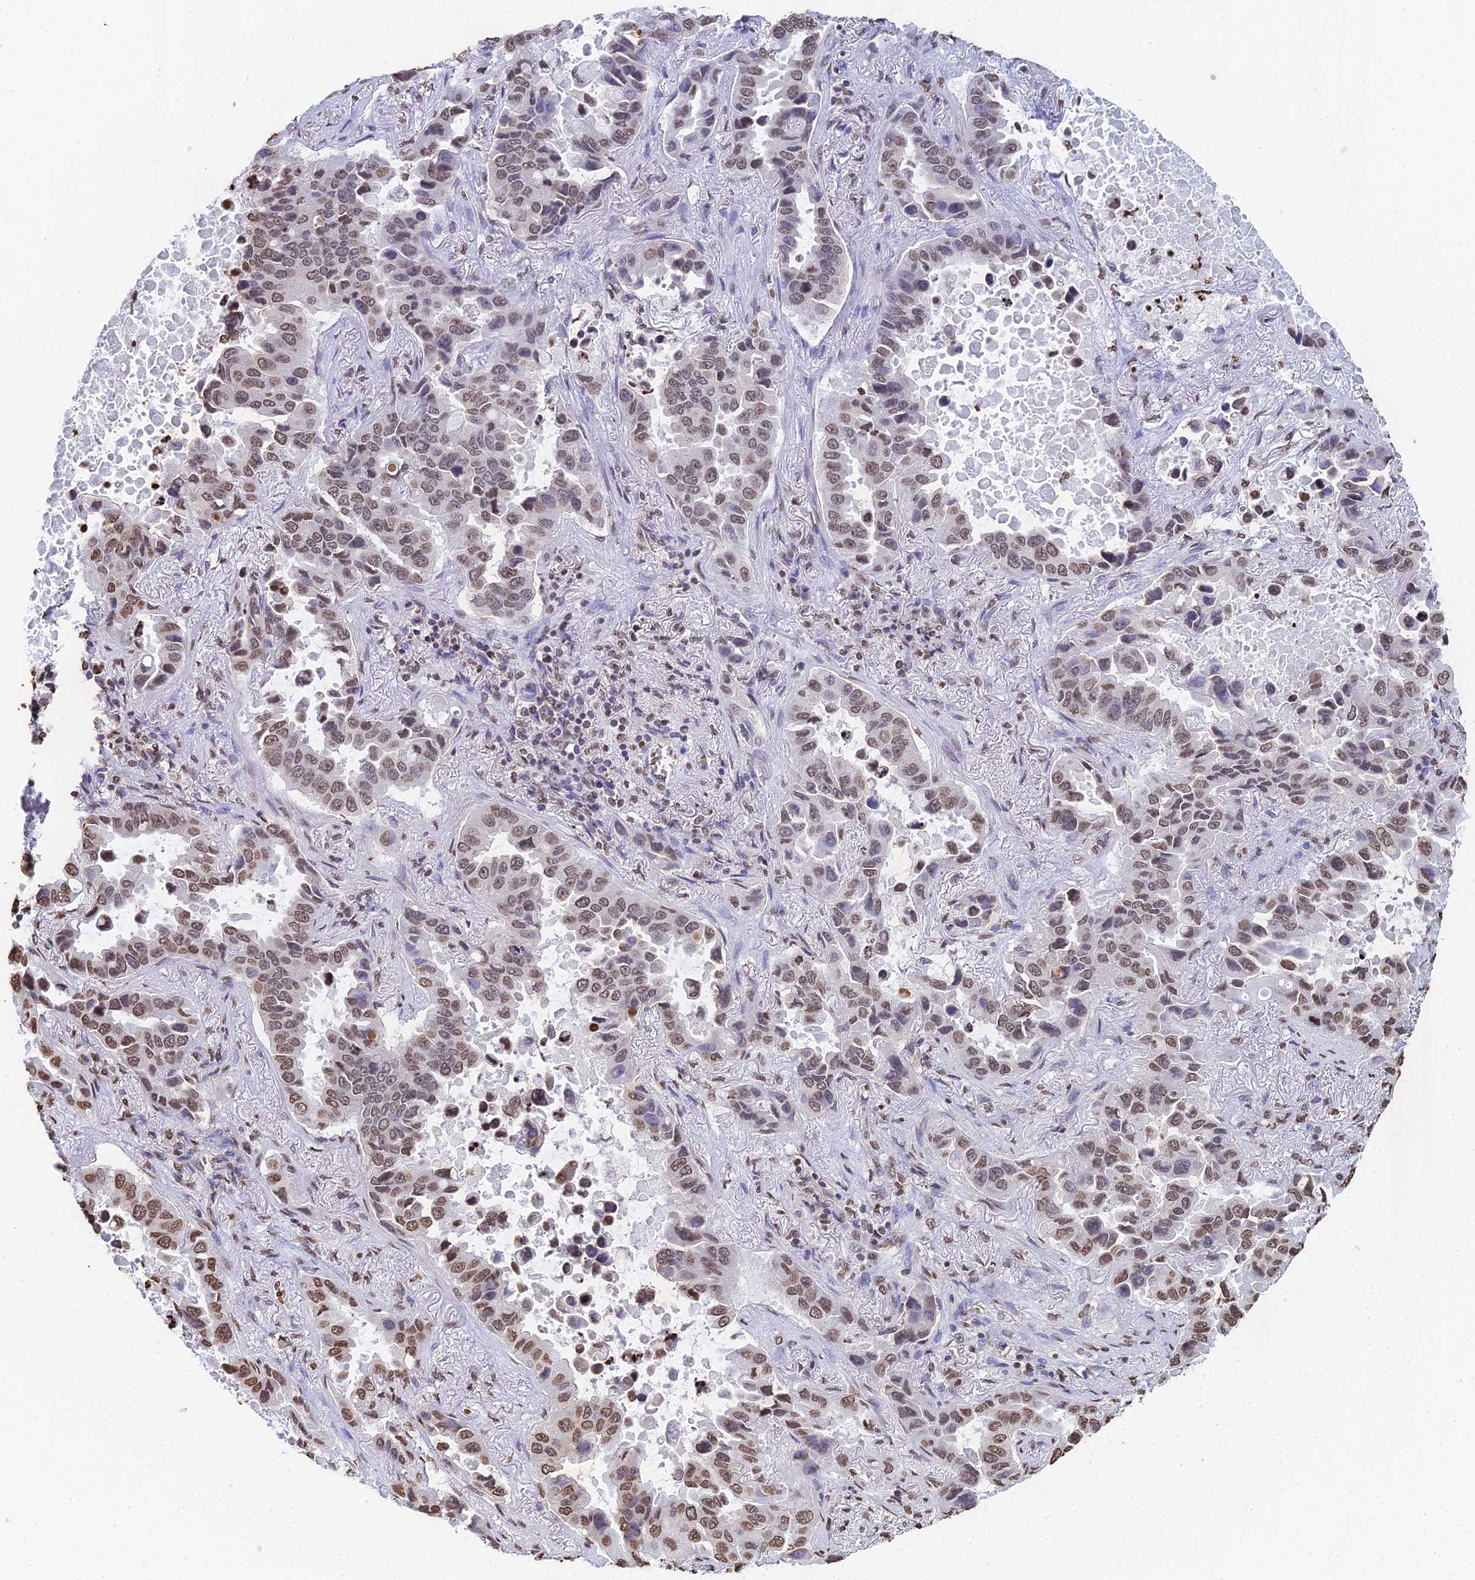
{"staining": {"intensity": "moderate", "quantity": ">75%", "location": "nuclear"}, "tissue": "lung cancer", "cell_type": "Tumor cells", "image_type": "cancer", "snomed": [{"axis": "morphology", "description": "Adenocarcinoma, NOS"}, {"axis": "topography", "description": "Lung"}], "caption": "An immunohistochemistry (IHC) photomicrograph of neoplastic tissue is shown. Protein staining in brown highlights moderate nuclear positivity in adenocarcinoma (lung) within tumor cells.", "gene": "GBP3", "patient": {"sex": "male", "age": 64}}